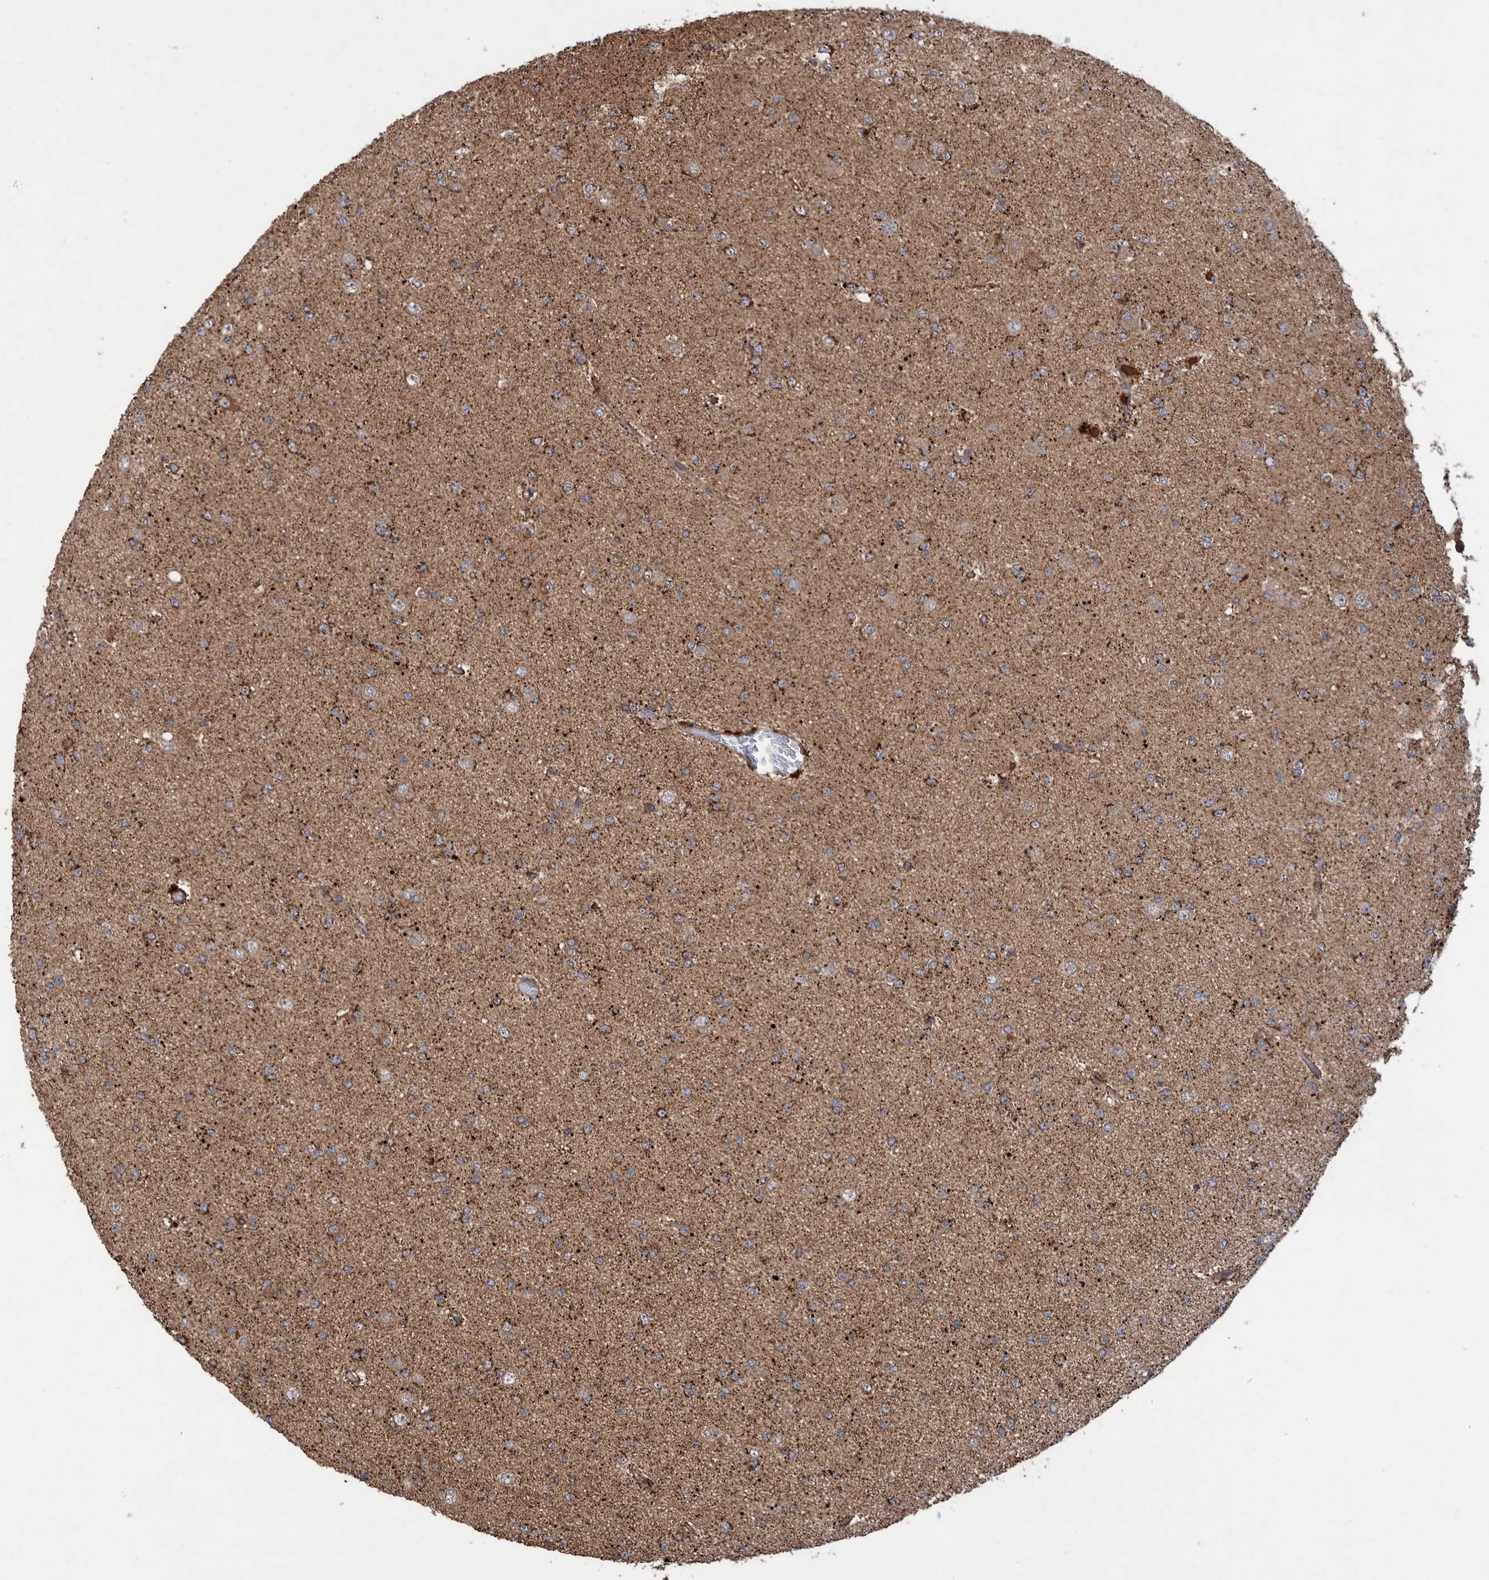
{"staining": {"intensity": "moderate", "quantity": ">75%", "location": "cytoplasmic/membranous"}, "tissue": "glioma", "cell_type": "Tumor cells", "image_type": "cancer", "snomed": [{"axis": "morphology", "description": "Glioma, malignant, Low grade"}, {"axis": "topography", "description": "Brain"}], "caption": "Immunohistochemical staining of glioma displays medium levels of moderate cytoplasmic/membranous staining in approximately >75% of tumor cells. Nuclei are stained in blue.", "gene": "VBP1", "patient": {"sex": "female", "age": 22}}